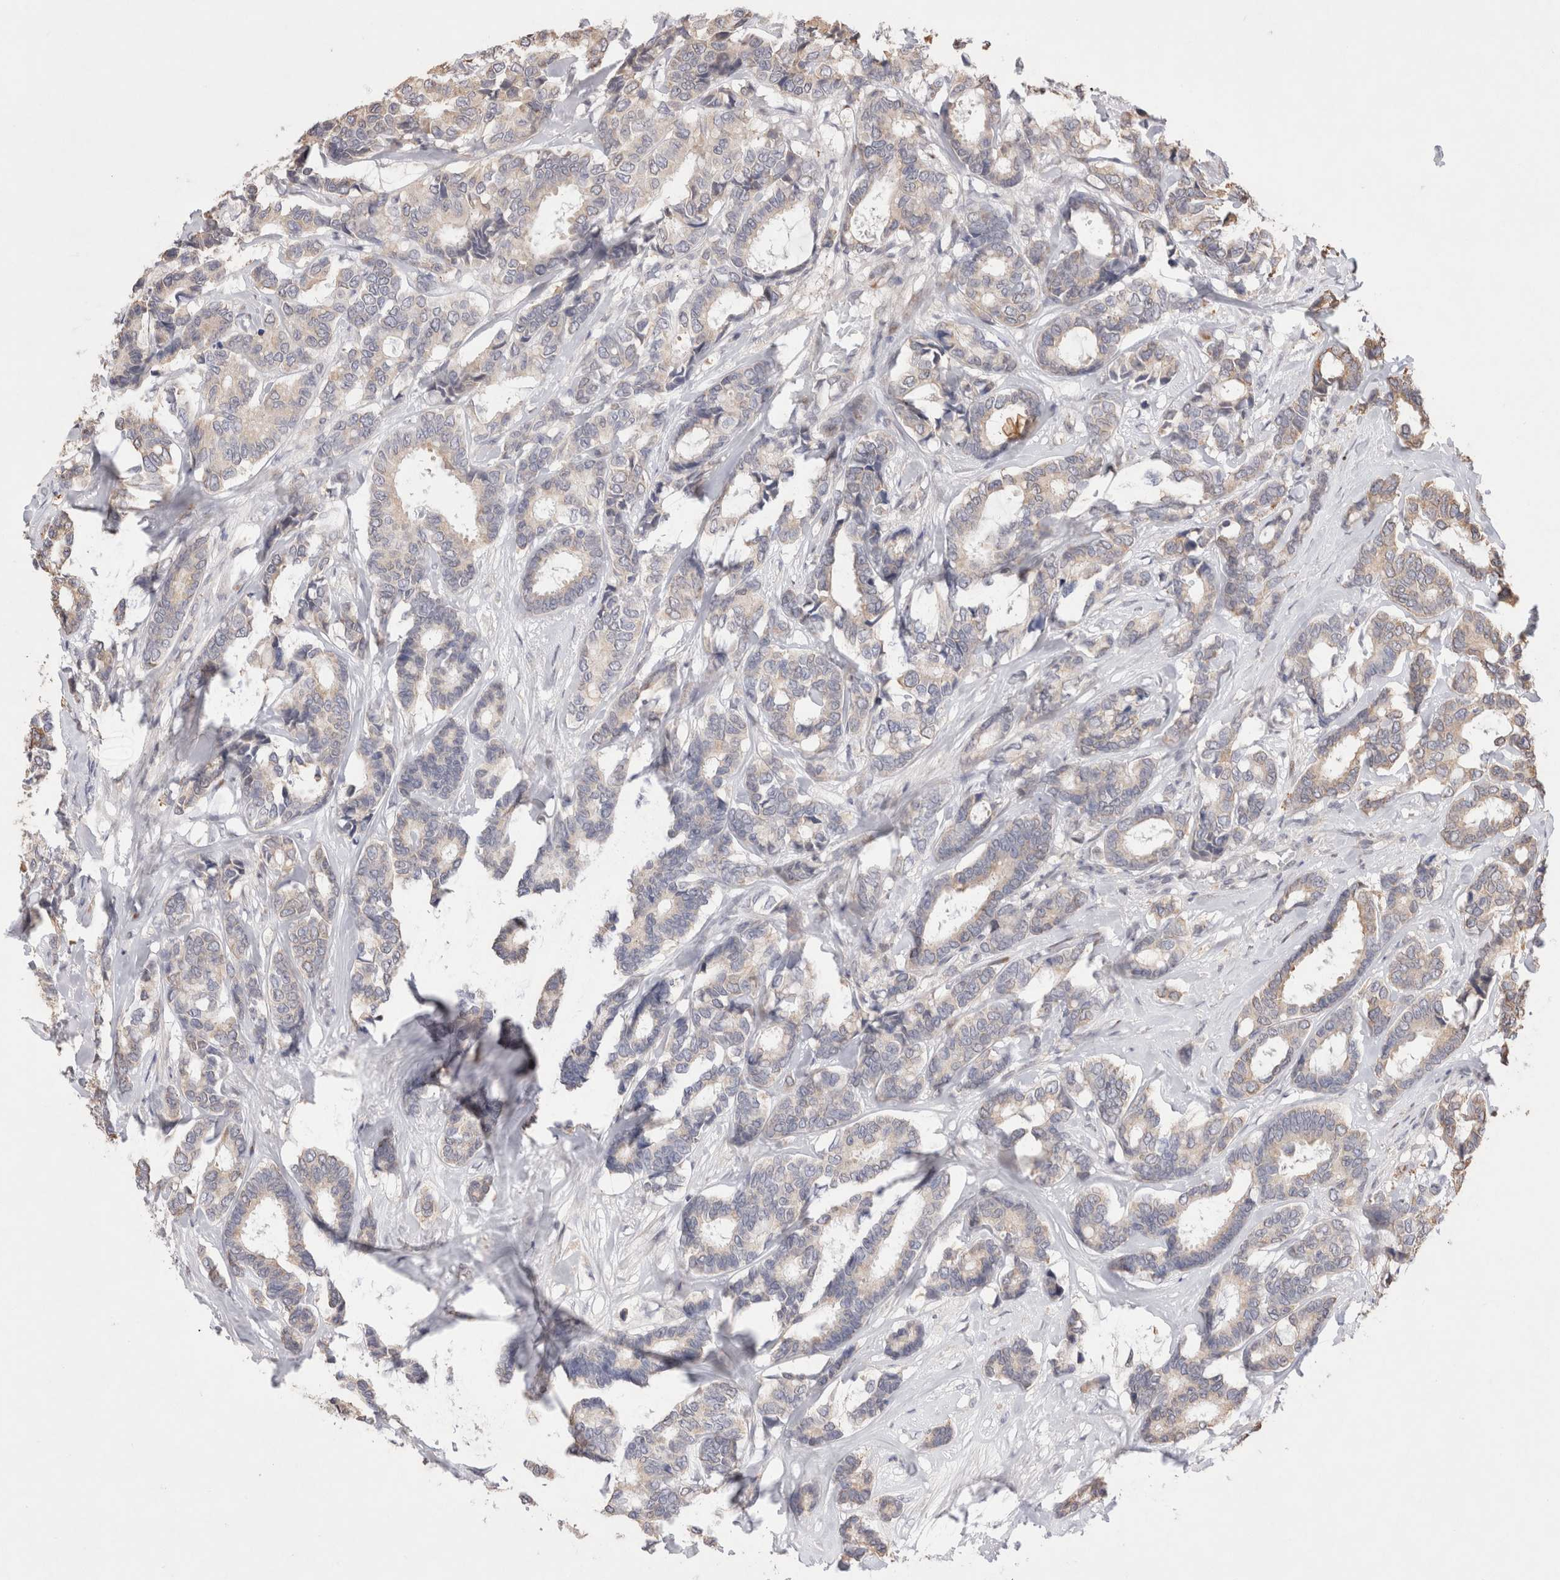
{"staining": {"intensity": "weak", "quantity": "25%-75%", "location": "cytoplasmic/membranous"}, "tissue": "breast cancer", "cell_type": "Tumor cells", "image_type": "cancer", "snomed": [{"axis": "morphology", "description": "Duct carcinoma"}, {"axis": "topography", "description": "Breast"}], "caption": "The histopathology image shows immunohistochemical staining of intraductal carcinoma (breast). There is weak cytoplasmic/membranous staining is appreciated in about 25%-75% of tumor cells.", "gene": "GIMAP6", "patient": {"sex": "female", "age": 87}}